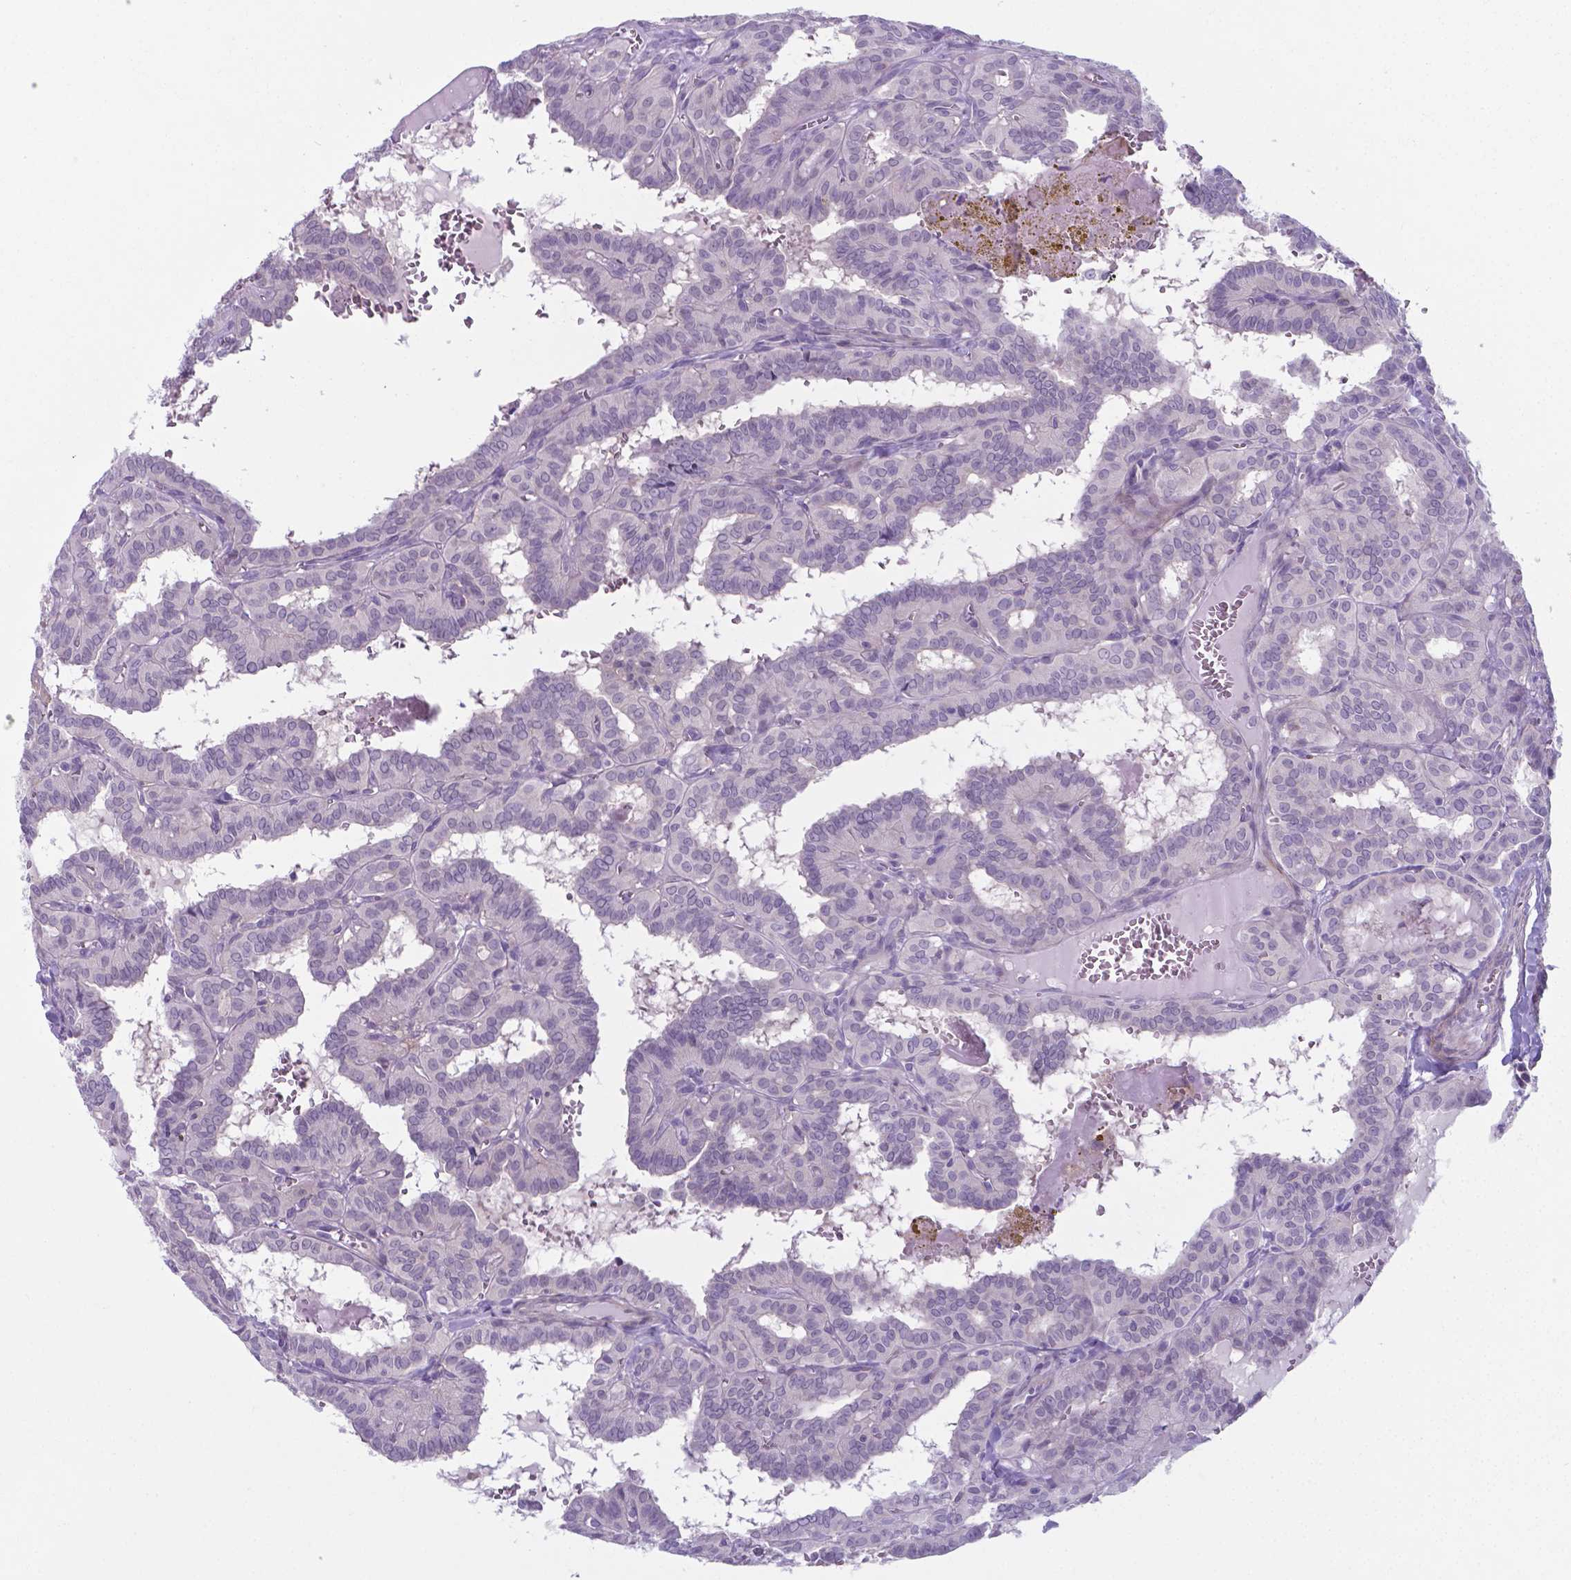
{"staining": {"intensity": "negative", "quantity": "none", "location": "none"}, "tissue": "thyroid cancer", "cell_type": "Tumor cells", "image_type": "cancer", "snomed": [{"axis": "morphology", "description": "Papillary adenocarcinoma, NOS"}, {"axis": "topography", "description": "Thyroid gland"}], "caption": "DAB (3,3'-diaminobenzidine) immunohistochemical staining of human thyroid cancer (papillary adenocarcinoma) exhibits no significant expression in tumor cells.", "gene": "AP5B1", "patient": {"sex": "female", "age": 21}}